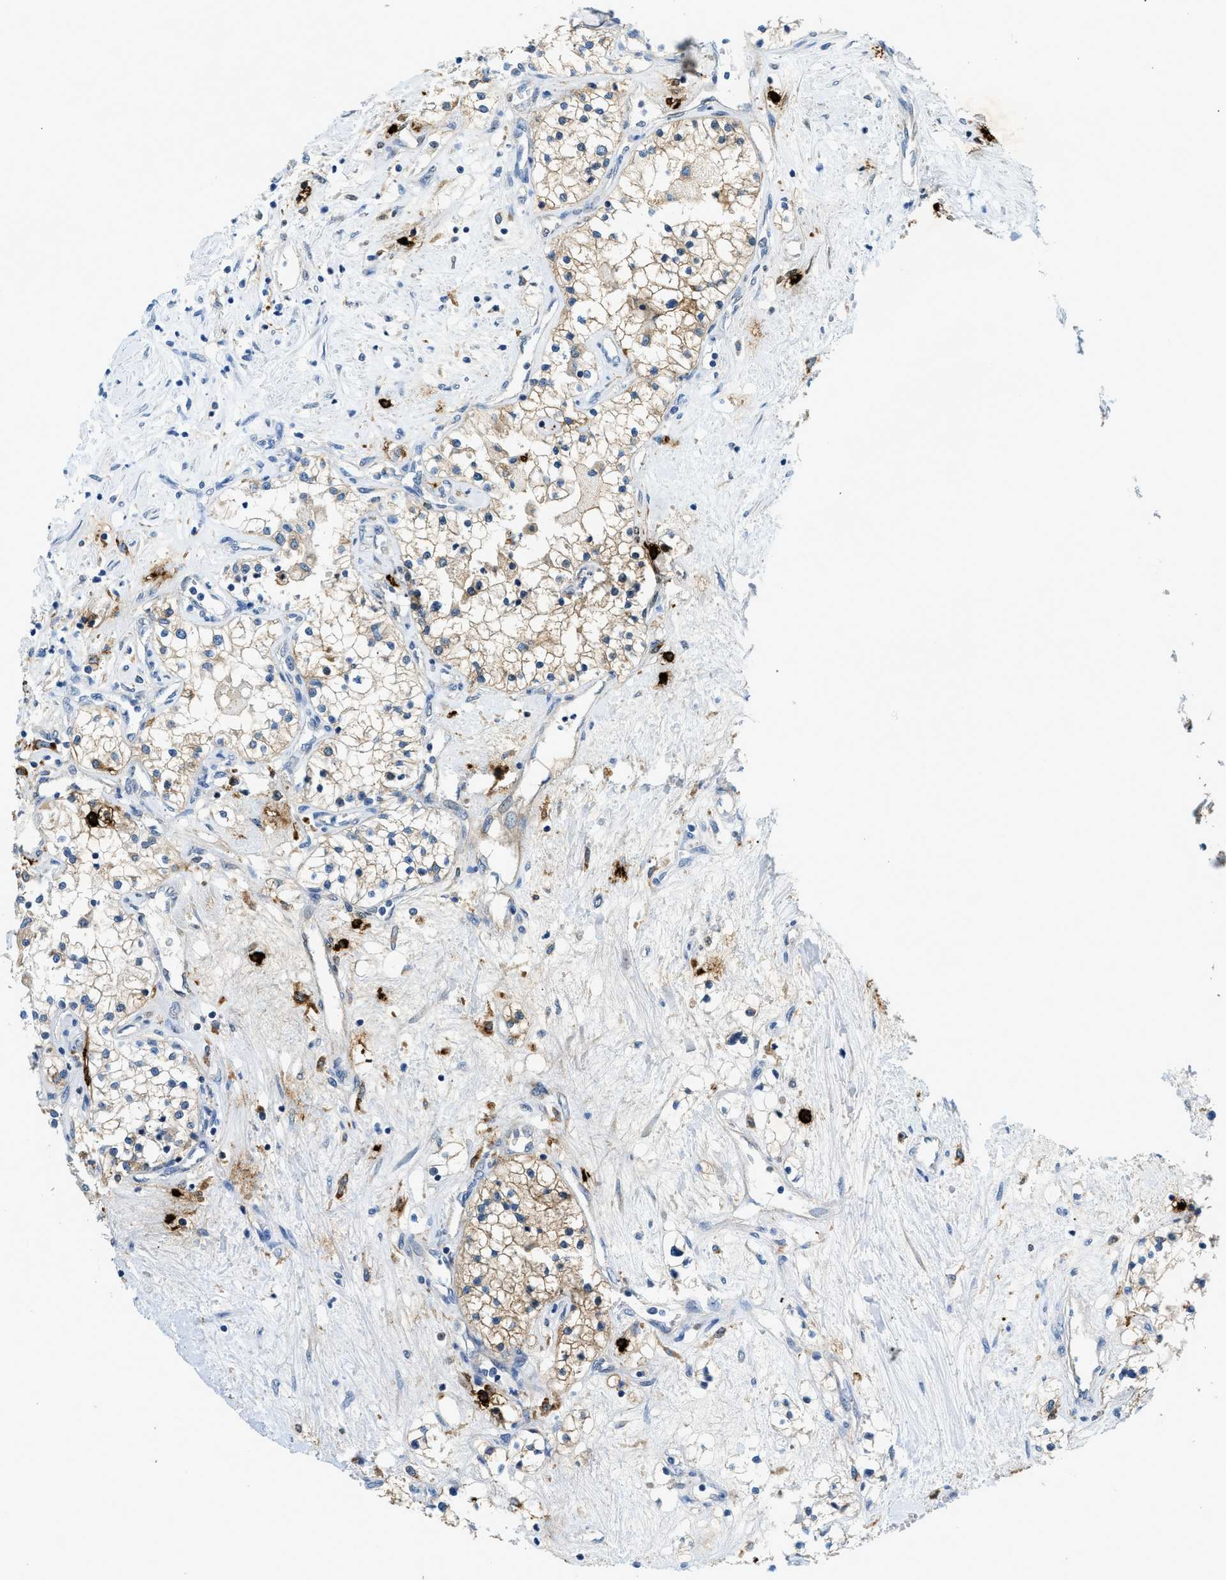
{"staining": {"intensity": "weak", "quantity": ">75%", "location": "cytoplasmic/membranous"}, "tissue": "renal cancer", "cell_type": "Tumor cells", "image_type": "cancer", "snomed": [{"axis": "morphology", "description": "Adenocarcinoma, NOS"}, {"axis": "topography", "description": "Kidney"}], "caption": "Brown immunohistochemical staining in renal cancer reveals weak cytoplasmic/membranous positivity in about >75% of tumor cells.", "gene": "TPSAB1", "patient": {"sex": "male", "age": 68}}